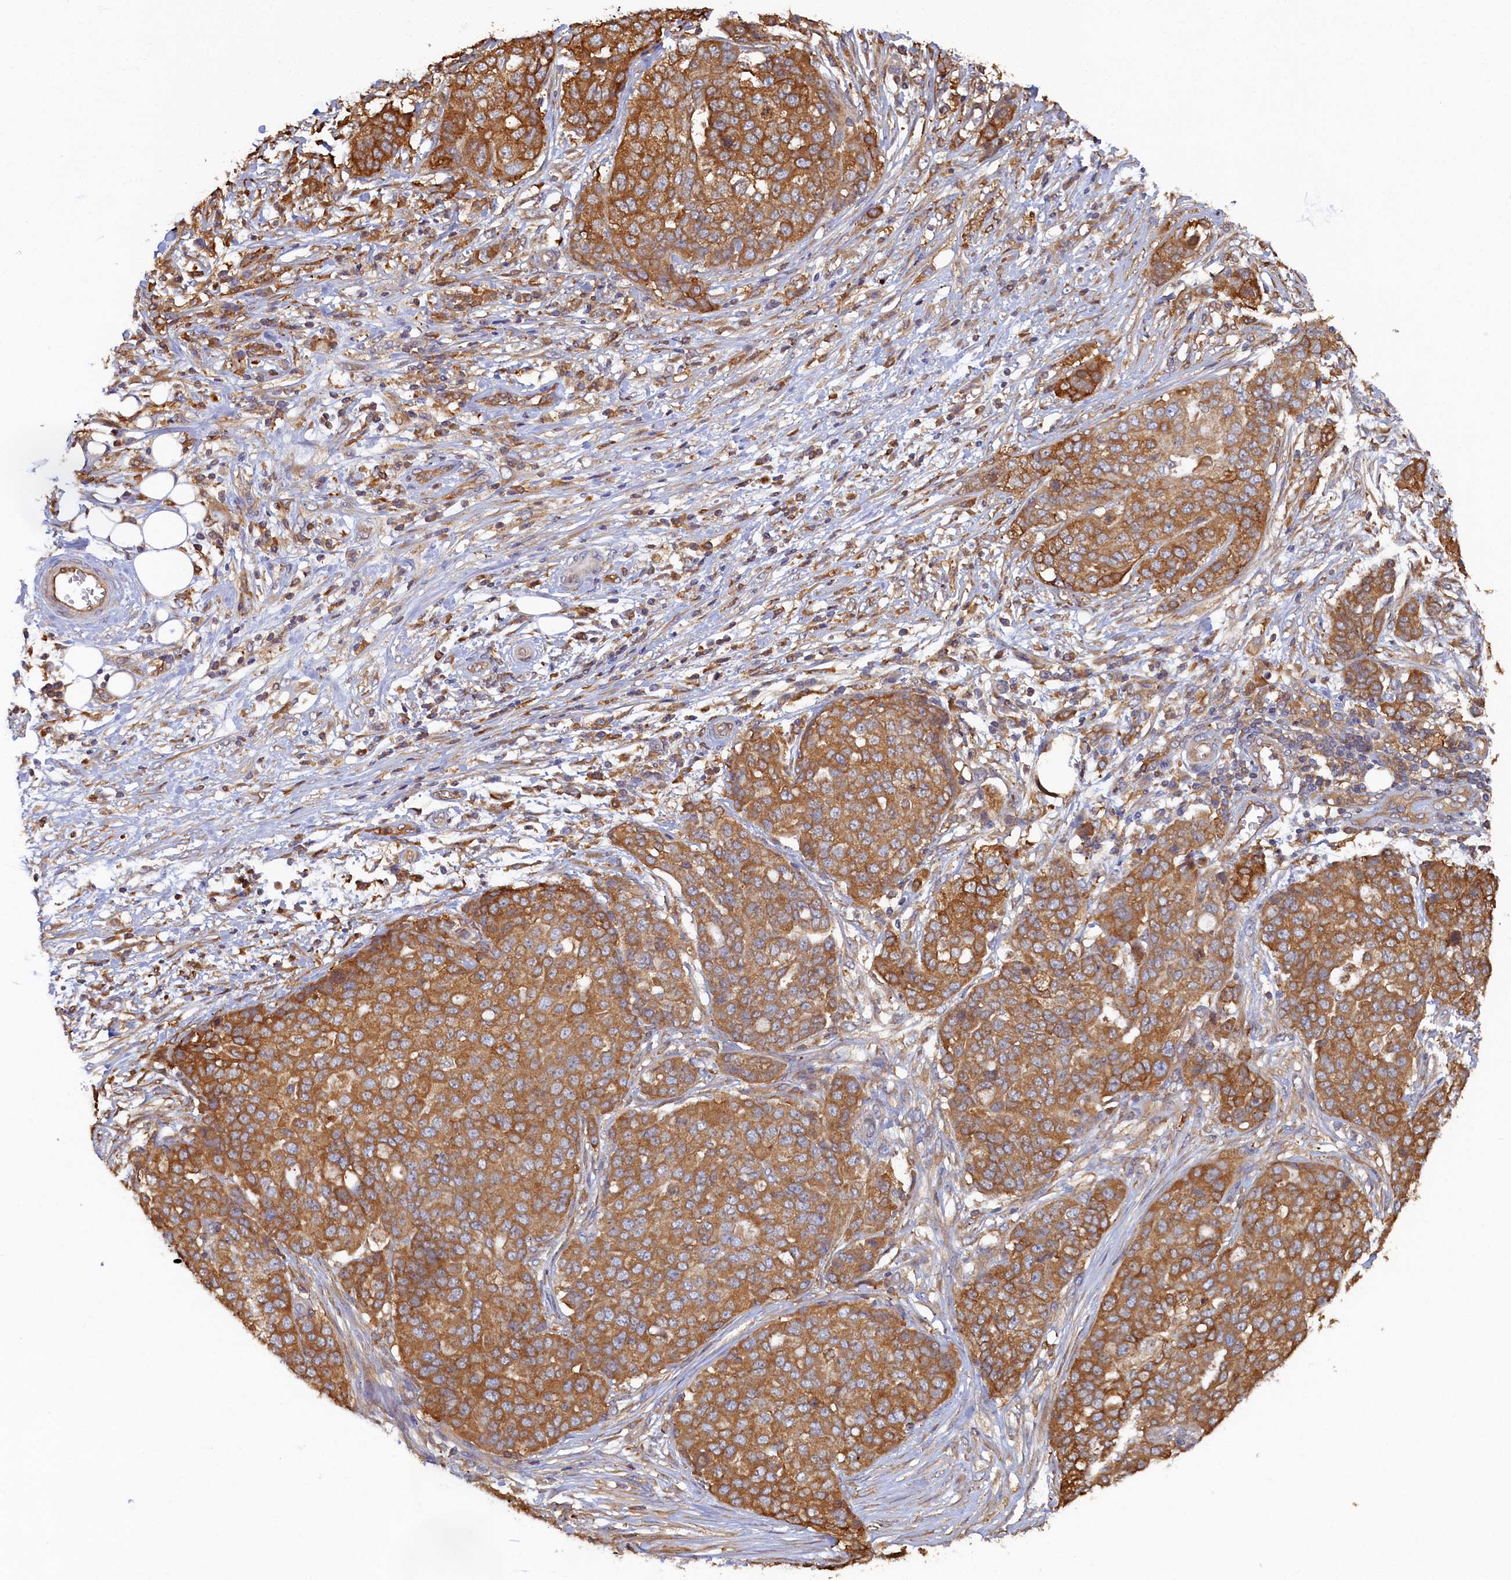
{"staining": {"intensity": "moderate", "quantity": ">75%", "location": "cytoplasmic/membranous"}, "tissue": "ovarian cancer", "cell_type": "Tumor cells", "image_type": "cancer", "snomed": [{"axis": "morphology", "description": "Cystadenocarcinoma, serous, NOS"}, {"axis": "topography", "description": "Soft tissue"}, {"axis": "topography", "description": "Ovary"}], "caption": "IHC photomicrograph of ovarian cancer (serous cystadenocarcinoma) stained for a protein (brown), which demonstrates medium levels of moderate cytoplasmic/membranous staining in about >75% of tumor cells.", "gene": "TIMM8B", "patient": {"sex": "female", "age": 57}}